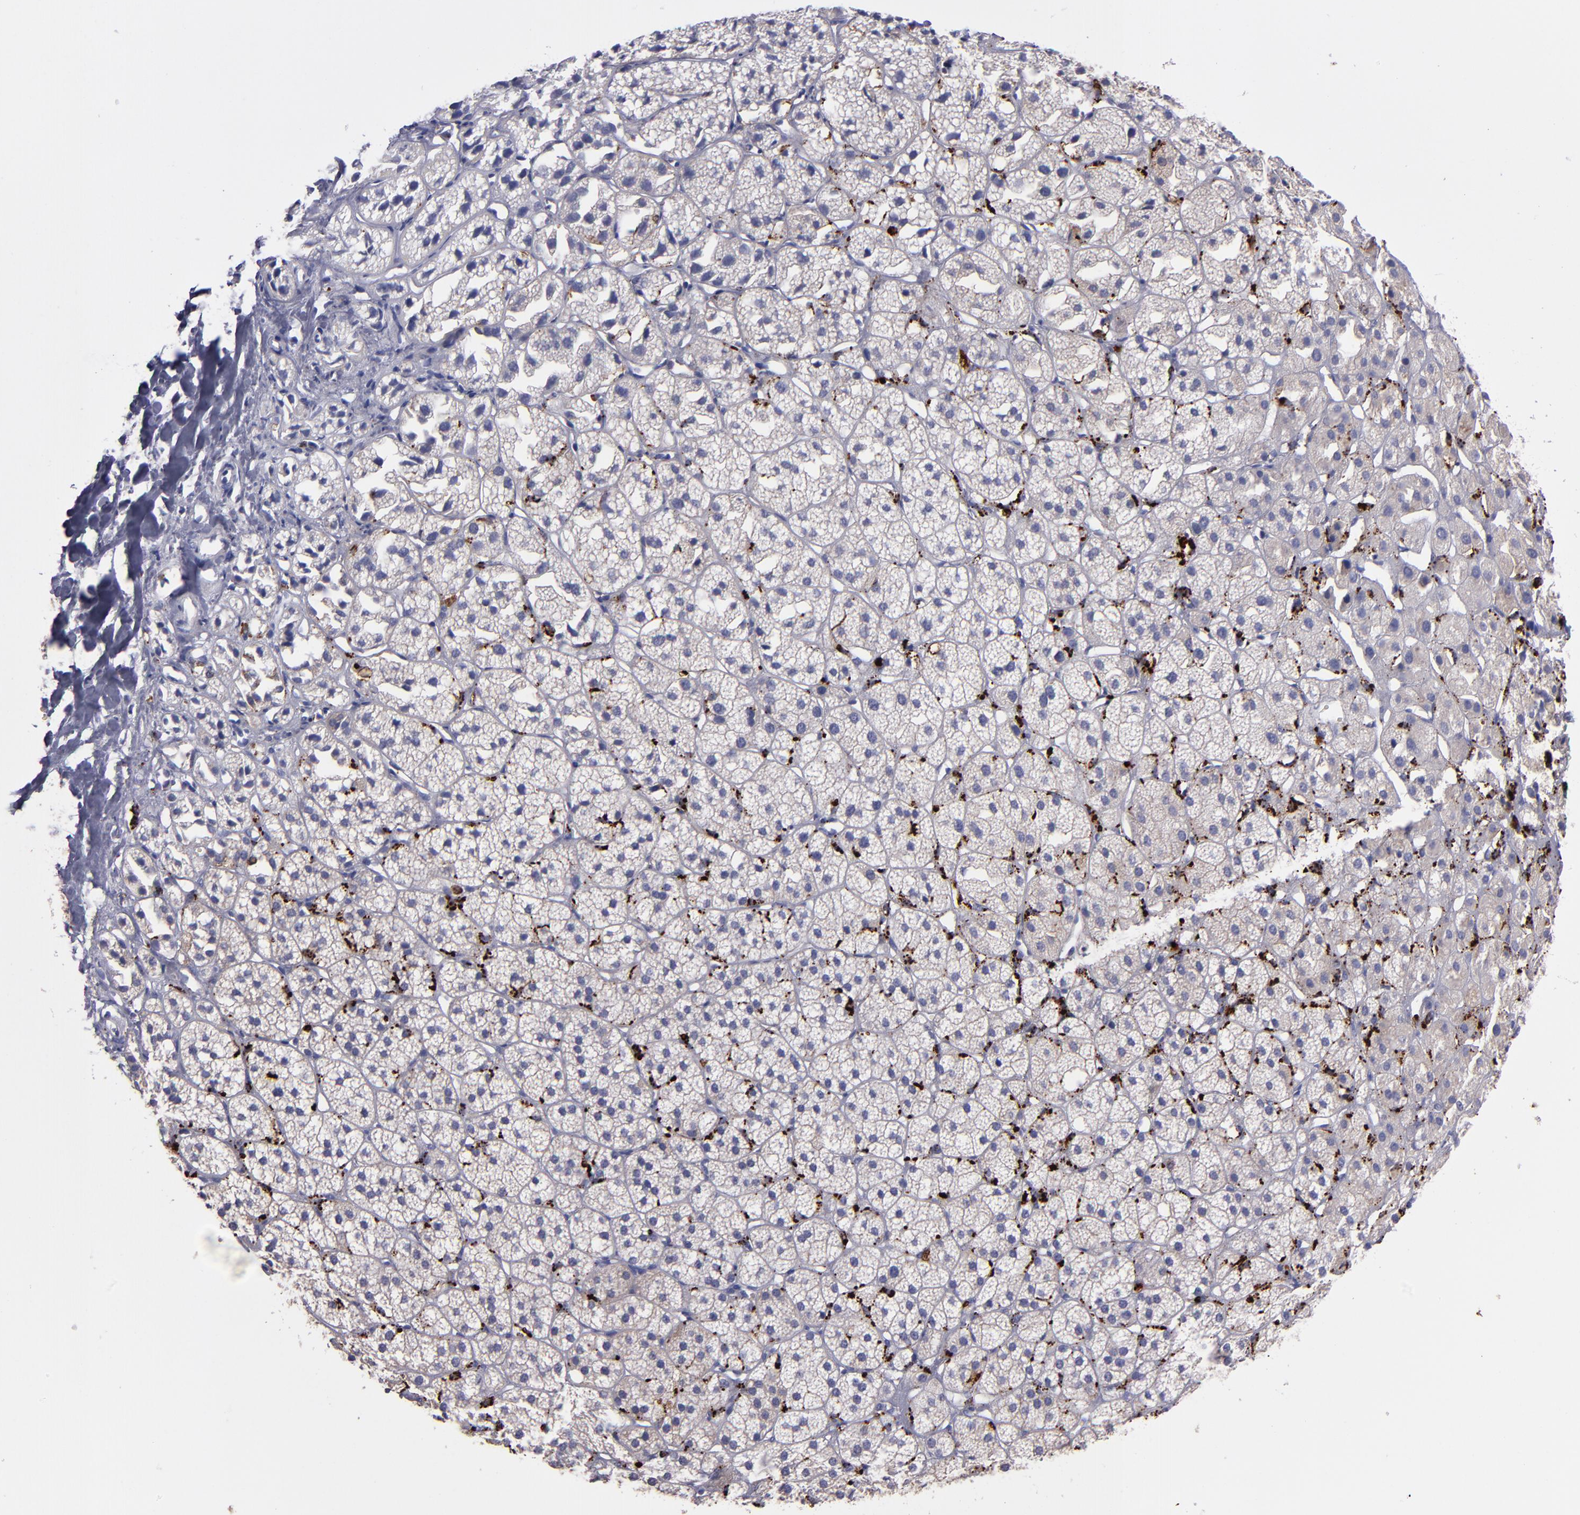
{"staining": {"intensity": "negative", "quantity": "none", "location": "none"}, "tissue": "adrenal gland", "cell_type": "Glandular cells", "image_type": "normal", "snomed": [{"axis": "morphology", "description": "Normal tissue, NOS"}, {"axis": "topography", "description": "Adrenal gland"}], "caption": "Normal adrenal gland was stained to show a protein in brown. There is no significant positivity in glandular cells. (DAB immunohistochemistry (IHC) visualized using brightfield microscopy, high magnification).", "gene": "CTSS", "patient": {"sex": "female", "age": 71}}